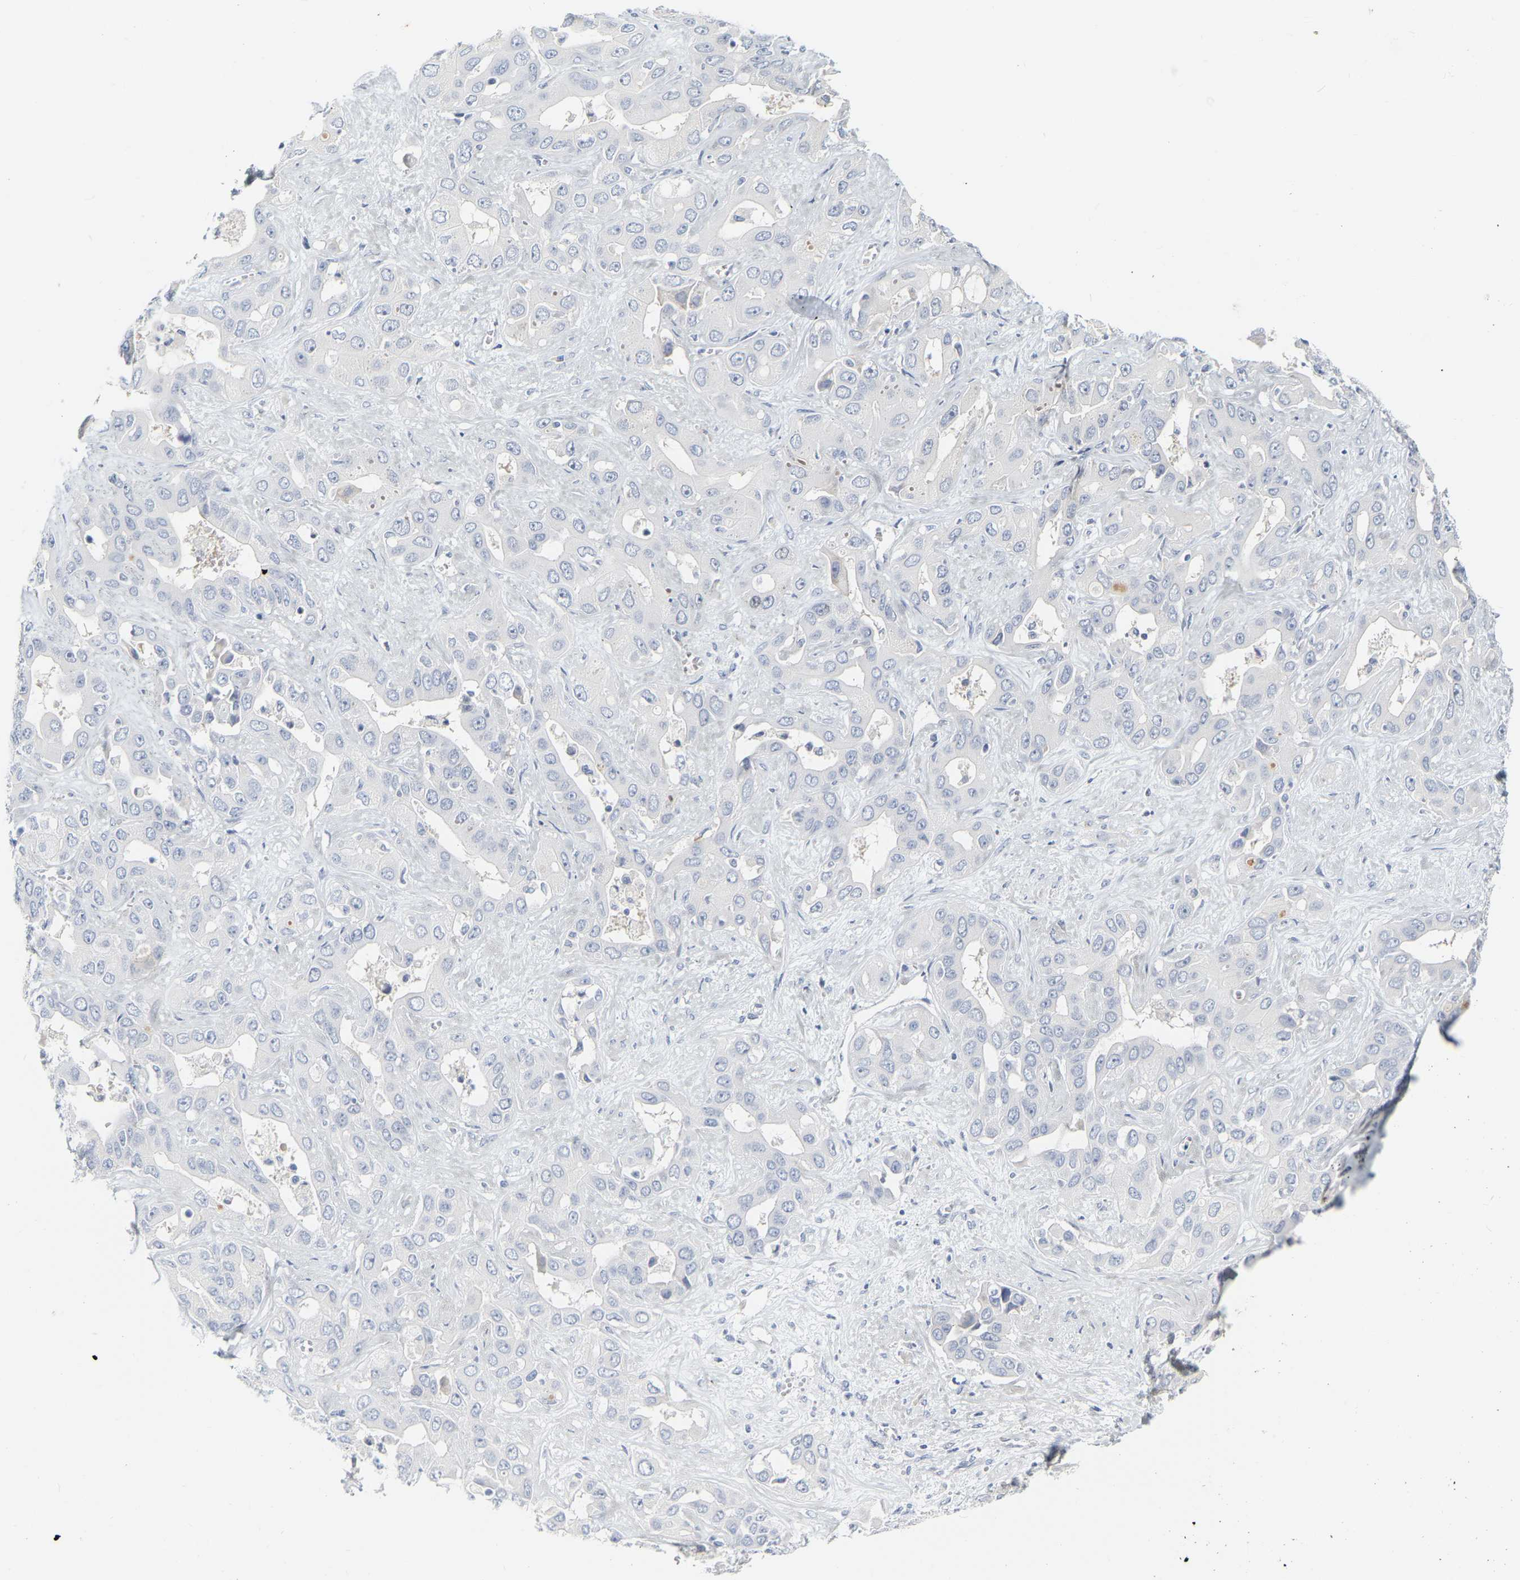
{"staining": {"intensity": "negative", "quantity": "none", "location": "none"}, "tissue": "liver cancer", "cell_type": "Tumor cells", "image_type": "cancer", "snomed": [{"axis": "morphology", "description": "Cholangiocarcinoma"}, {"axis": "topography", "description": "Liver"}], "caption": "IHC image of liver cancer stained for a protein (brown), which reveals no positivity in tumor cells.", "gene": "GNAS", "patient": {"sex": "female", "age": 52}}